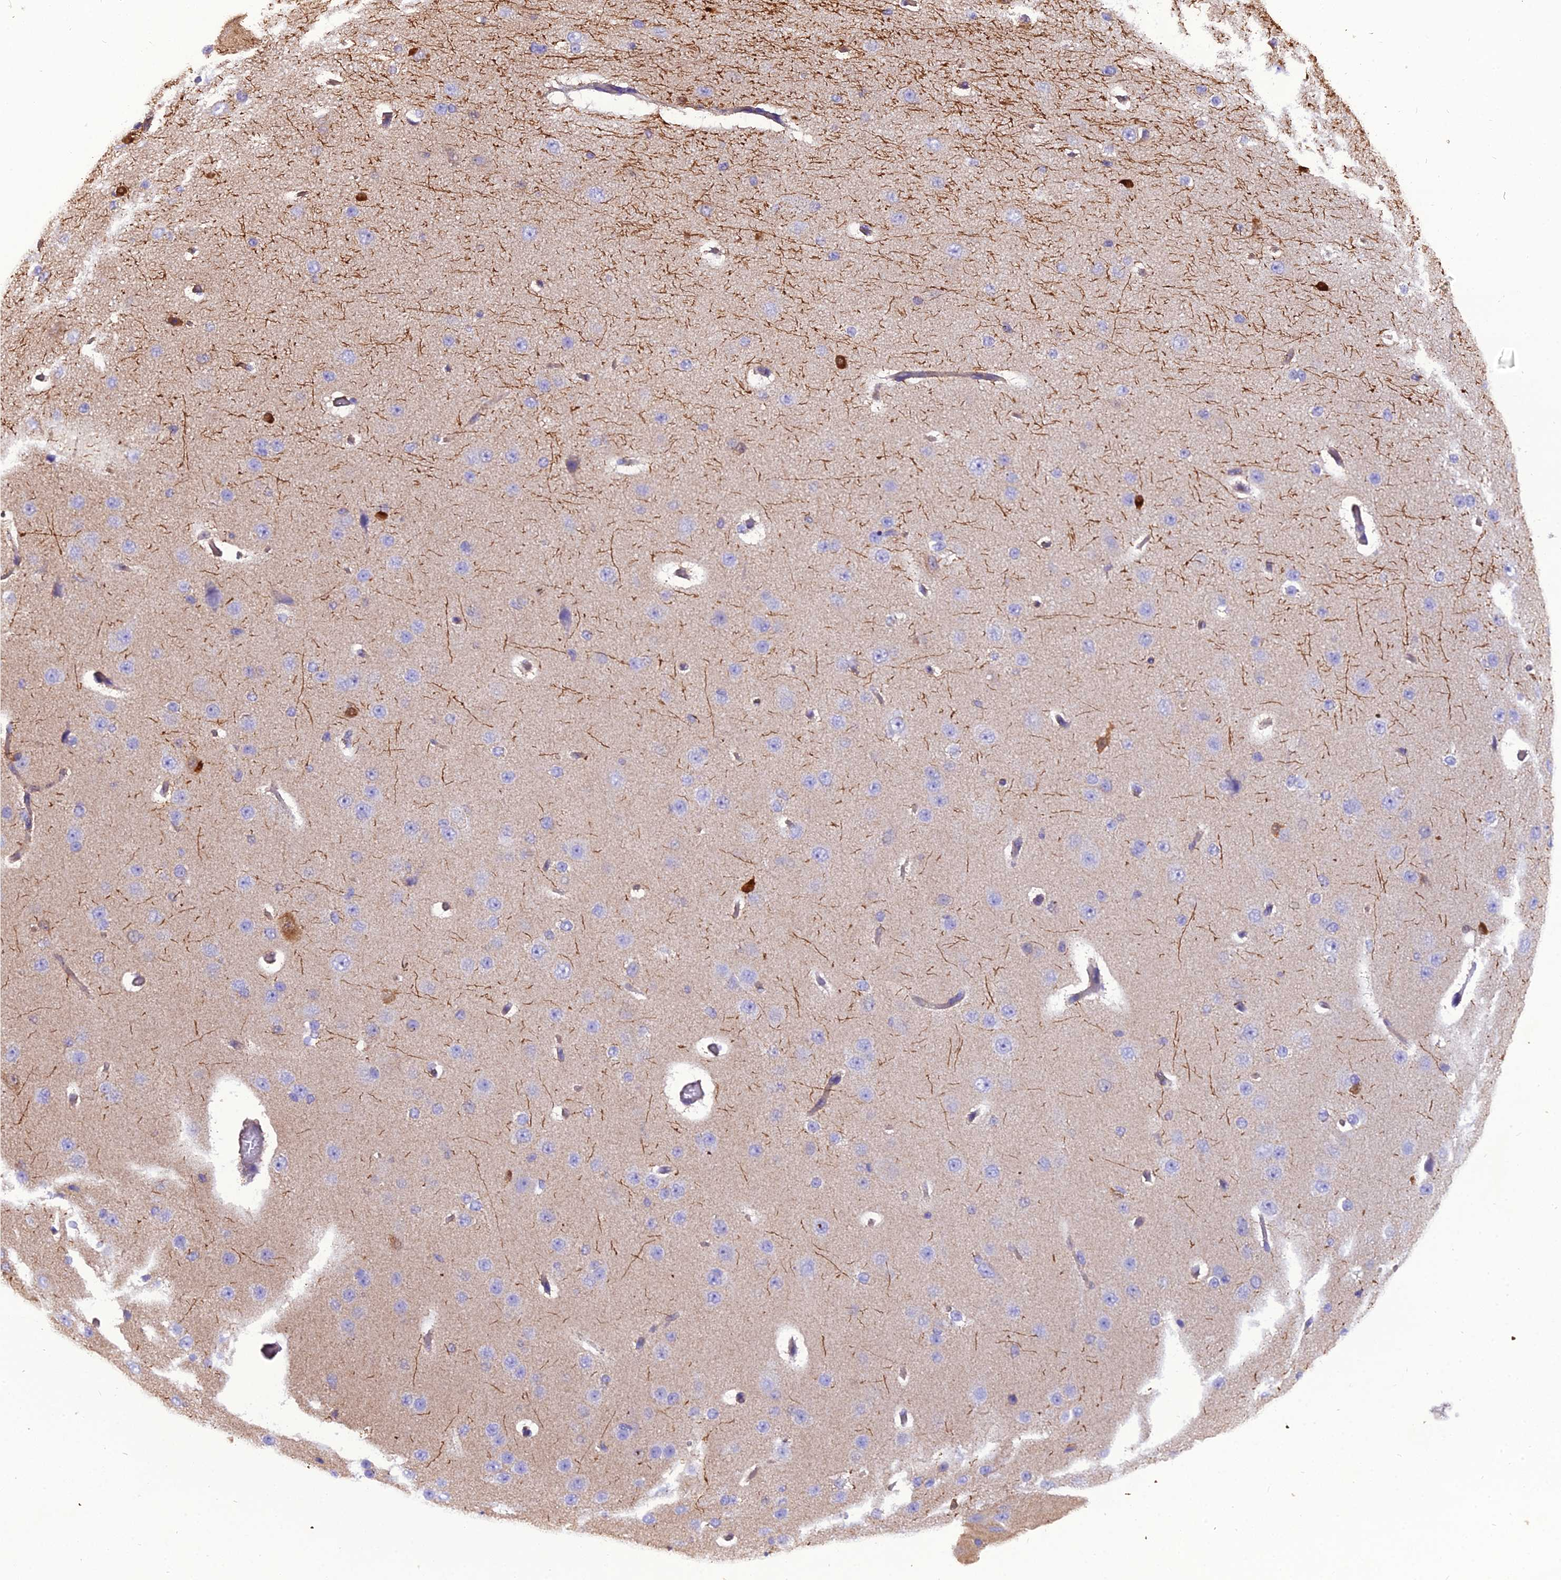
{"staining": {"intensity": "weak", "quantity": ">75%", "location": "cytoplasmic/membranous"}, "tissue": "cerebral cortex", "cell_type": "Endothelial cells", "image_type": "normal", "snomed": [{"axis": "morphology", "description": "Normal tissue, NOS"}, {"axis": "morphology", "description": "Developmental malformation"}, {"axis": "topography", "description": "Cerebral cortex"}], "caption": "Protein expression by immunohistochemistry (IHC) demonstrates weak cytoplasmic/membranous staining in about >75% of endothelial cells in benign cerebral cortex.", "gene": "GPD1", "patient": {"sex": "female", "age": 30}}